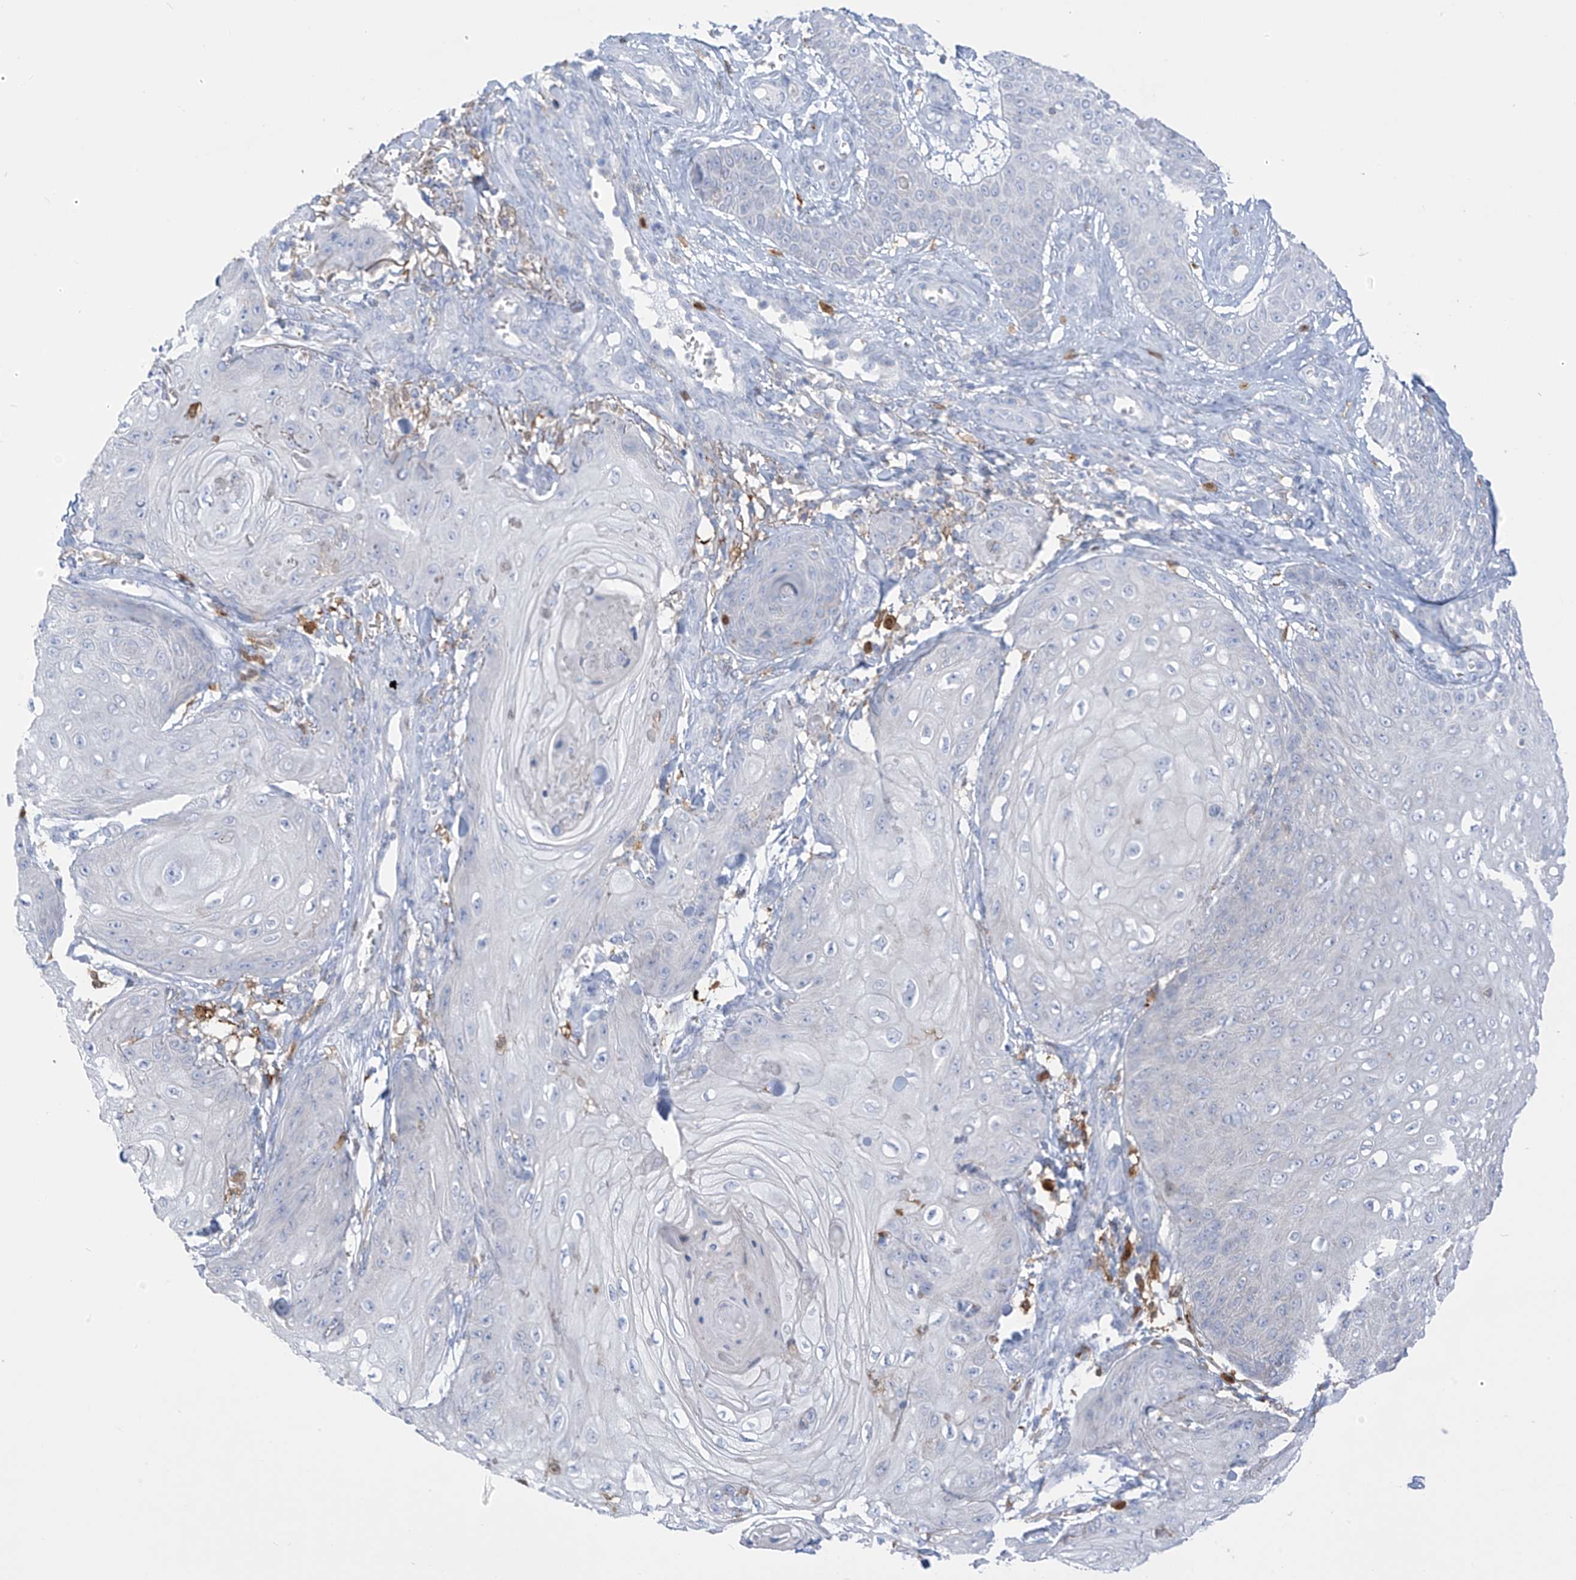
{"staining": {"intensity": "negative", "quantity": "none", "location": "none"}, "tissue": "skin cancer", "cell_type": "Tumor cells", "image_type": "cancer", "snomed": [{"axis": "morphology", "description": "Squamous cell carcinoma, NOS"}, {"axis": "topography", "description": "Skin"}], "caption": "IHC micrograph of human skin cancer stained for a protein (brown), which exhibits no positivity in tumor cells.", "gene": "TRMT2B", "patient": {"sex": "male", "age": 74}}